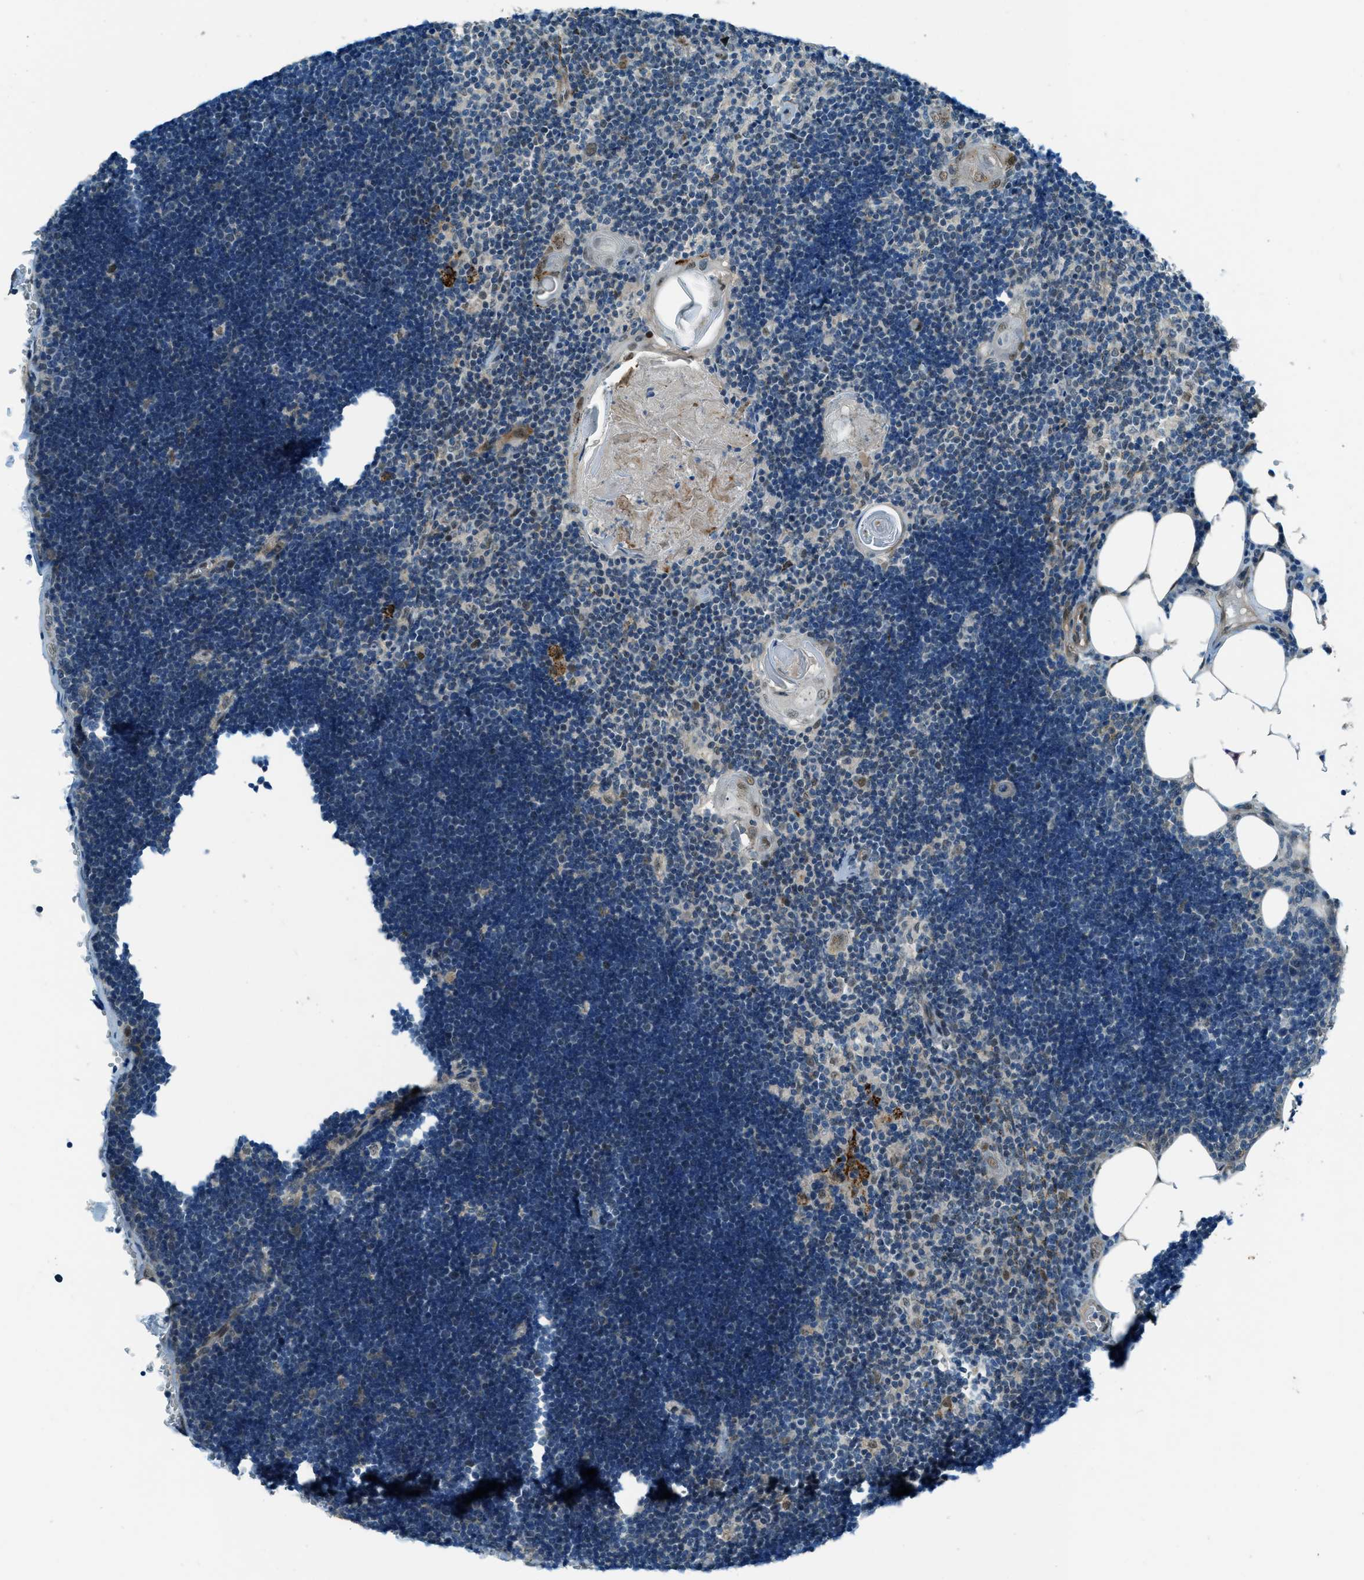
{"staining": {"intensity": "weak", "quantity": "<25%", "location": "nuclear"}, "tissue": "lymph node", "cell_type": "Germinal center cells", "image_type": "normal", "snomed": [{"axis": "morphology", "description": "Normal tissue, NOS"}, {"axis": "topography", "description": "Lymph node"}], "caption": "Lymph node stained for a protein using immunohistochemistry demonstrates no staining germinal center cells.", "gene": "NPEPL1", "patient": {"sex": "male", "age": 33}}